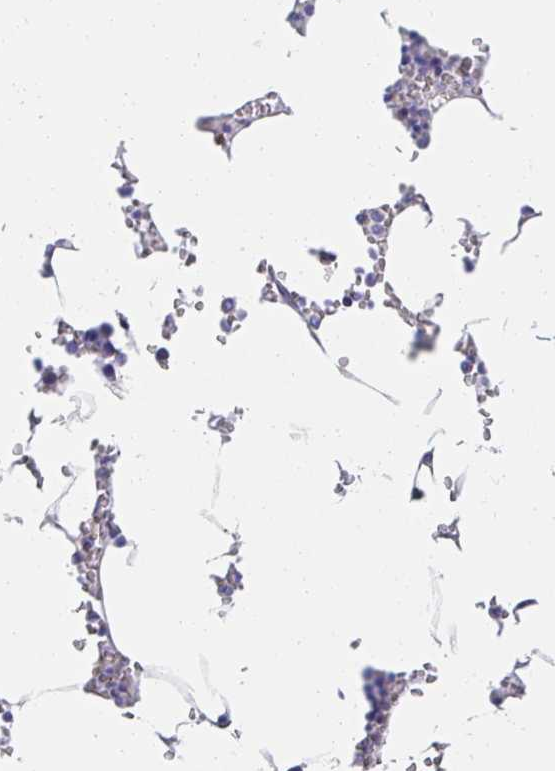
{"staining": {"intensity": "negative", "quantity": "none", "location": "none"}, "tissue": "bone marrow", "cell_type": "Hematopoietic cells", "image_type": "normal", "snomed": [{"axis": "morphology", "description": "Normal tissue, NOS"}, {"axis": "topography", "description": "Bone marrow"}], "caption": "This image is of benign bone marrow stained with IHC to label a protein in brown with the nuclei are counter-stained blue. There is no expression in hematopoietic cells. Nuclei are stained in blue.", "gene": "AKAP14", "patient": {"sex": "male", "age": 54}}